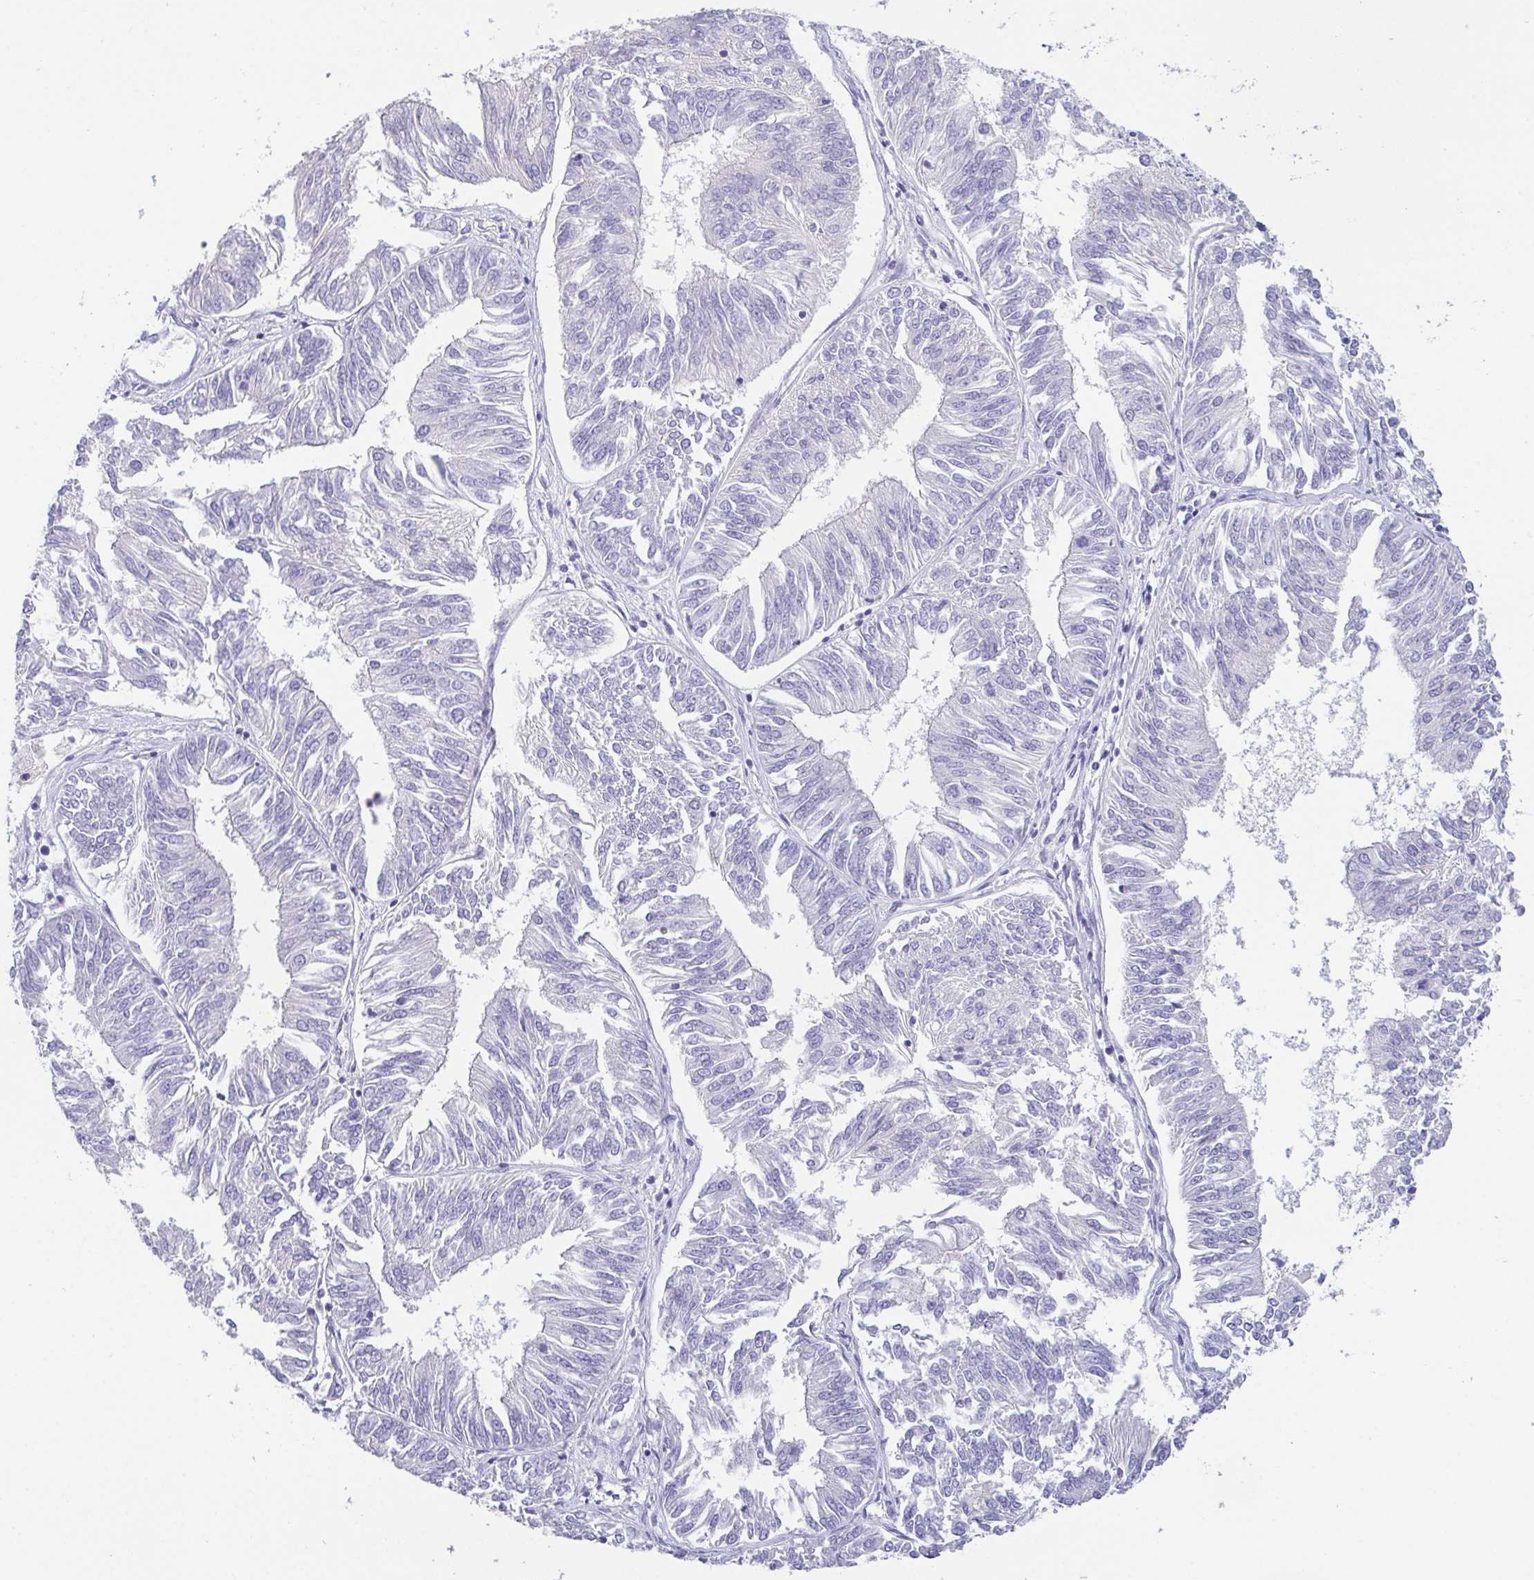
{"staining": {"intensity": "negative", "quantity": "none", "location": "none"}, "tissue": "endometrial cancer", "cell_type": "Tumor cells", "image_type": "cancer", "snomed": [{"axis": "morphology", "description": "Adenocarcinoma, NOS"}, {"axis": "topography", "description": "Endometrium"}], "caption": "DAB immunohistochemical staining of human endometrial cancer displays no significant positivity in tumor cells.", "gene": "HAPLN2", "patient": {"sex": "female", "age": 58}}